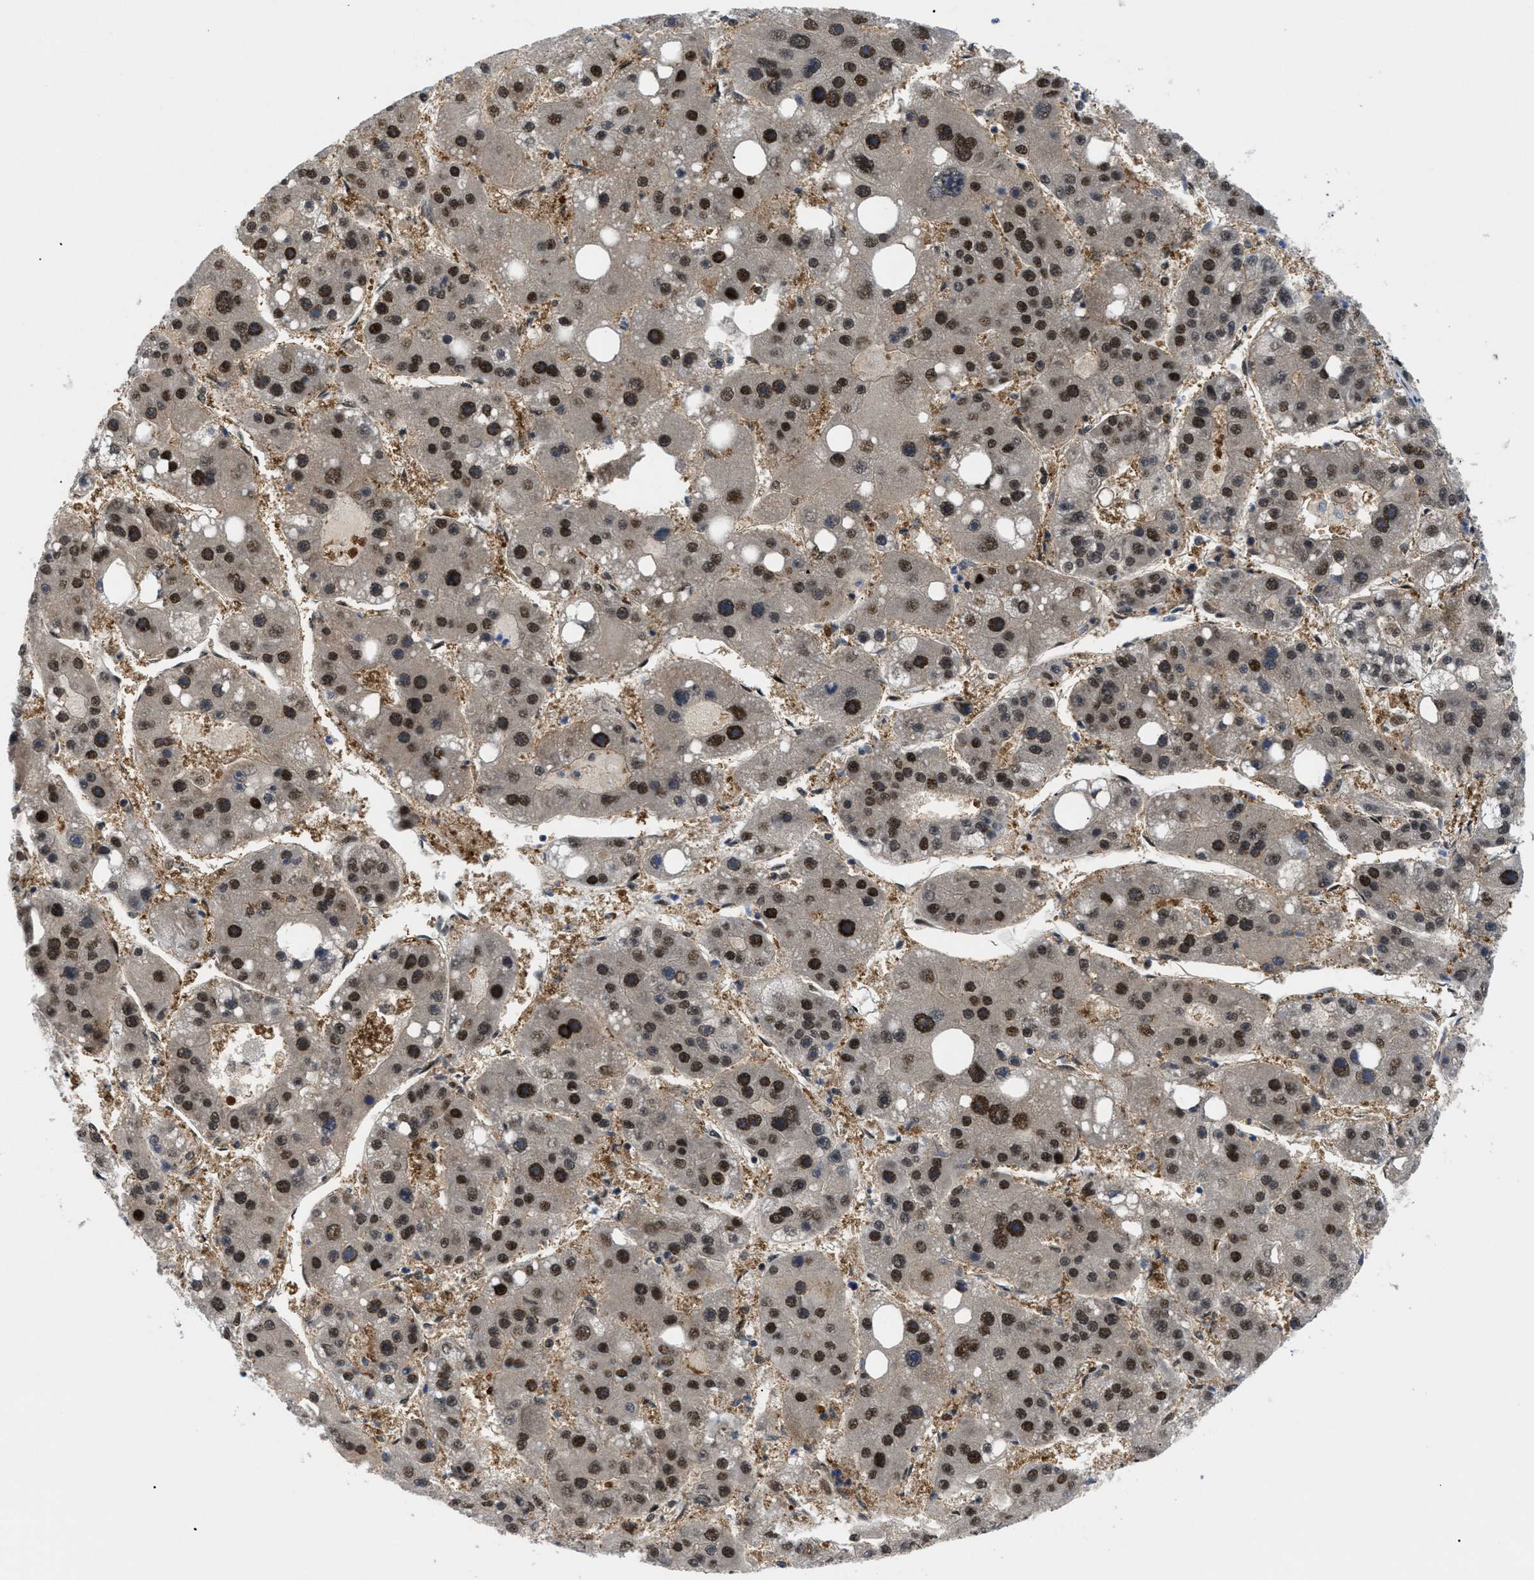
{"staining": {"intensity": "strong", "quantity": ">75%", "location": "nuclear"}, "tissue": "liver cancer", "cell_type": "Tumor cells", "image_type": "cancer", "snomed": [{"axis": "morphology", "description": "Carcinoma, Hepatocellular, NOS"}, {"axis": "topography", "description": "Liver"}], "caption": "Strong nuclear expression for a protein is appreciated in about >75% of tumor cells of liver hepatocellular carcinoma using immunohistochemistry.", "gene": "SLC29A2", "patient": {"sex": "female", "age": 61}}